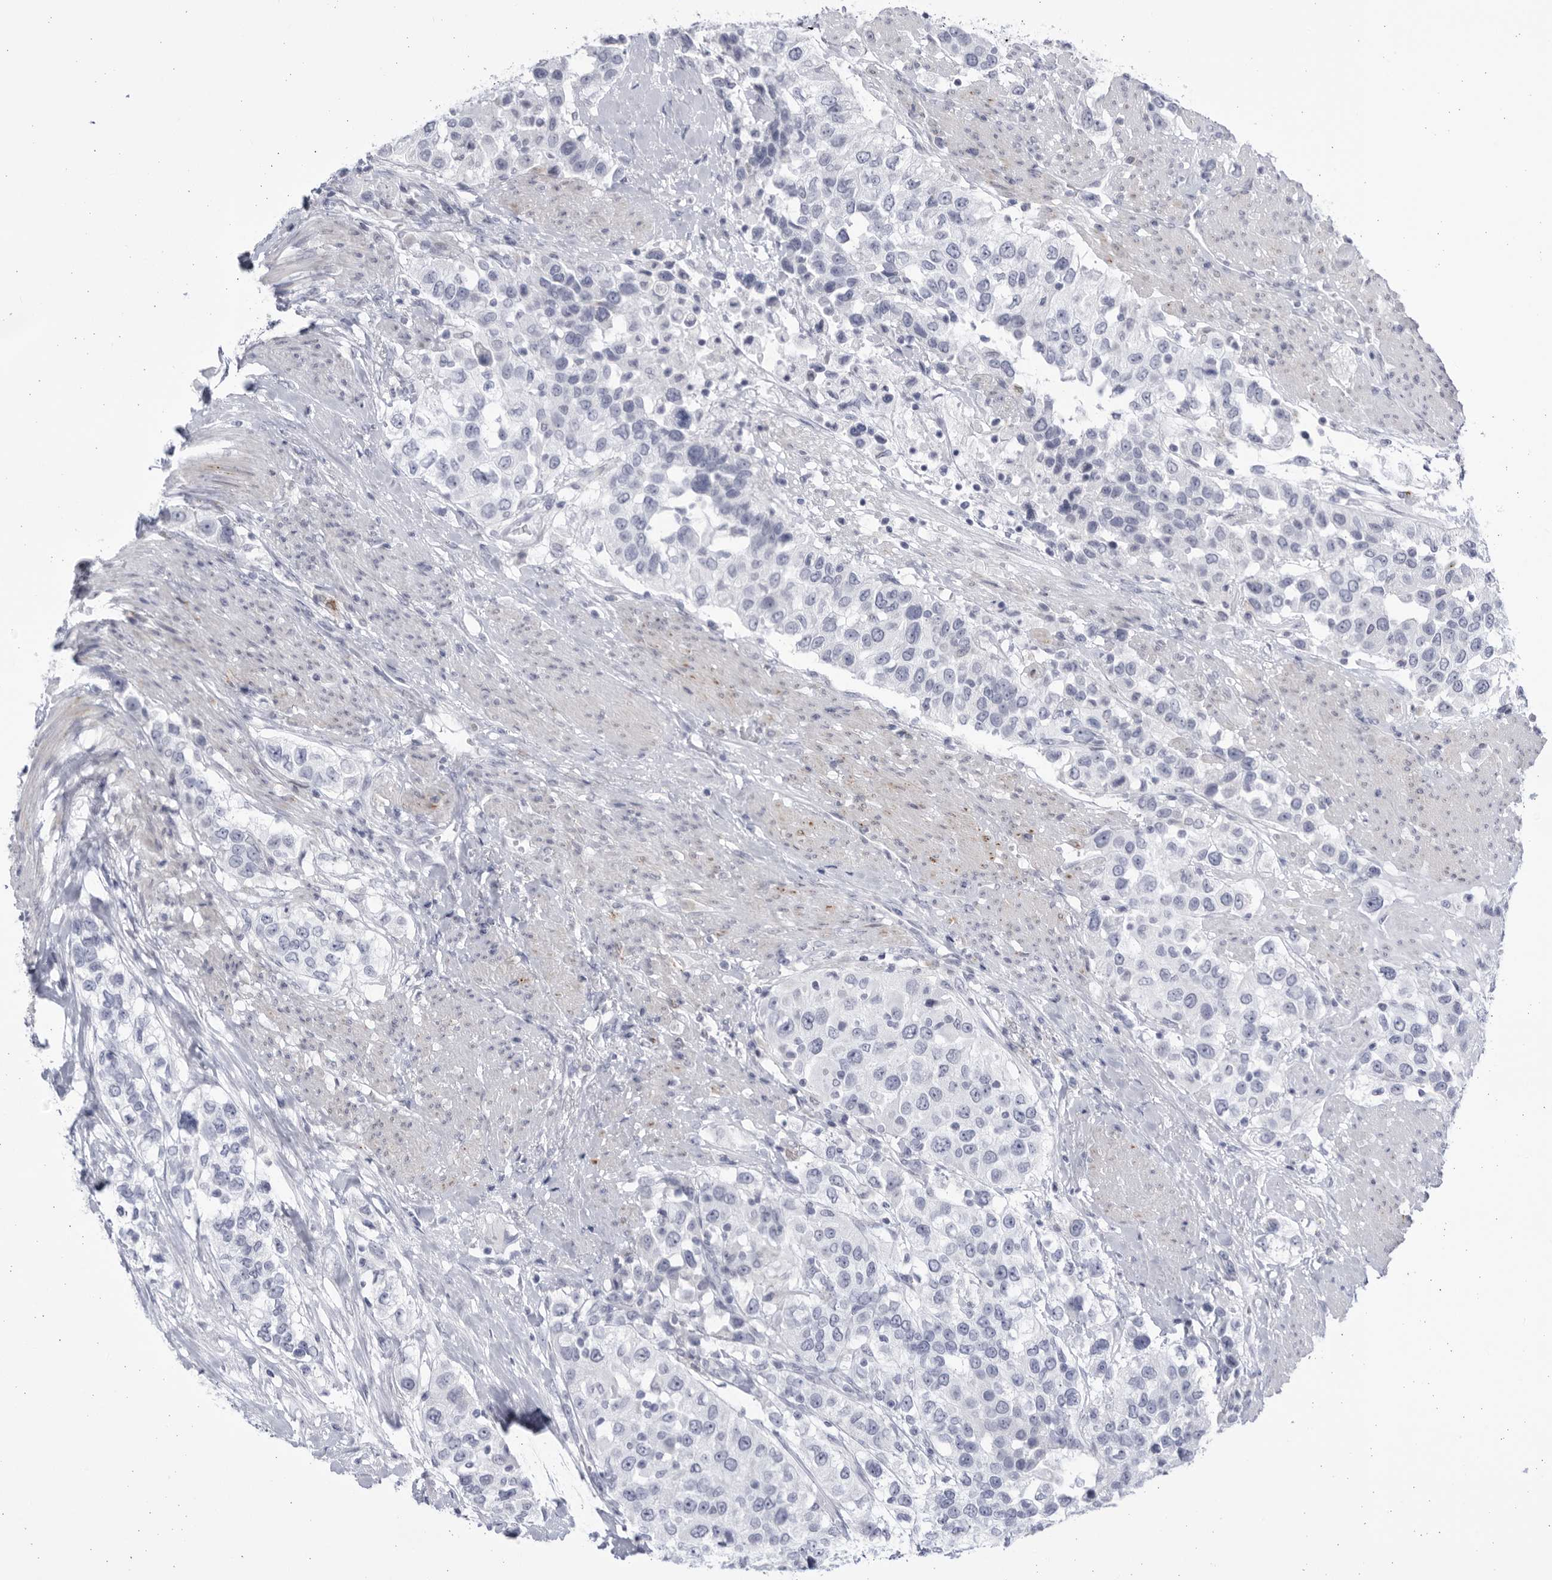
{"staining": {"intensity": "negative", "quantity": "none", "location": "none"}, "tissue": "urothelial cancer", "cell_type": "Tumor cells", "image_type": "cancer", "snomed": [{"axis": "morphology", "description": "Urothelial carcinoma, High grade"}, {"axis": "topography", "description": "Urinary bladder"}], "caption": "Tumor cells are negative for protein expression in human urothelial carcinoma (high-grade).", "gene": "CCDC181", "patient": {"sex": "female", "age": 80}}